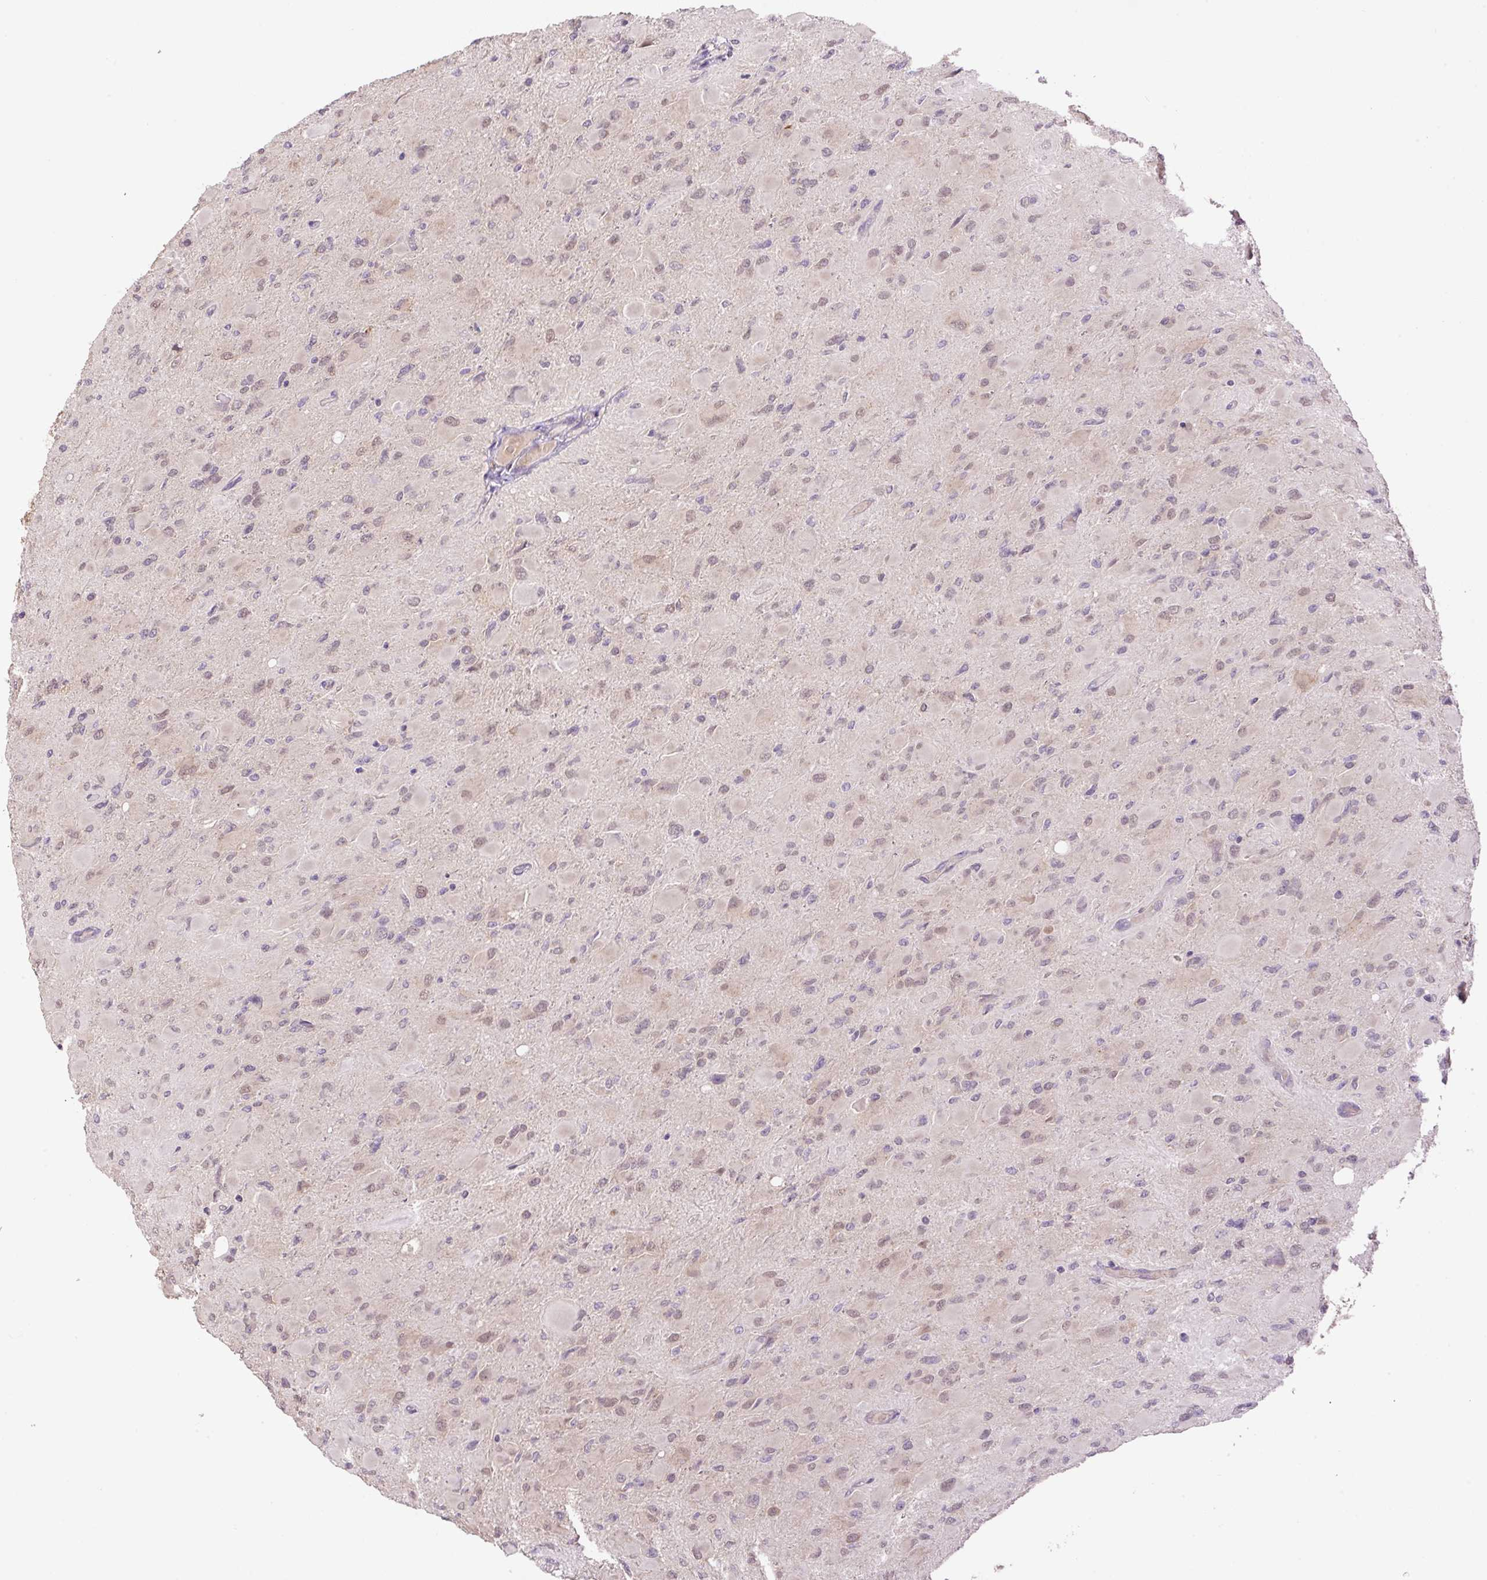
{"staining": {"intensity": "negative", "quantity": "none", "location": "none"}, "tissue": "glioma", "cell_type": "Tumor cells", "image_type": "cancer", "snomed": [{"axis": "morphology", "description": "Glioma, malignant, High grade"}, {"axis": "topography", "description": "Cerebral cortex"}], "caption": "Immunohistochemical staining of human malignant high-grade glioma exhibits no significant expression in tumor cells.", "gene": "HABP4", "patient": {"sex": "female", "age": 36}}